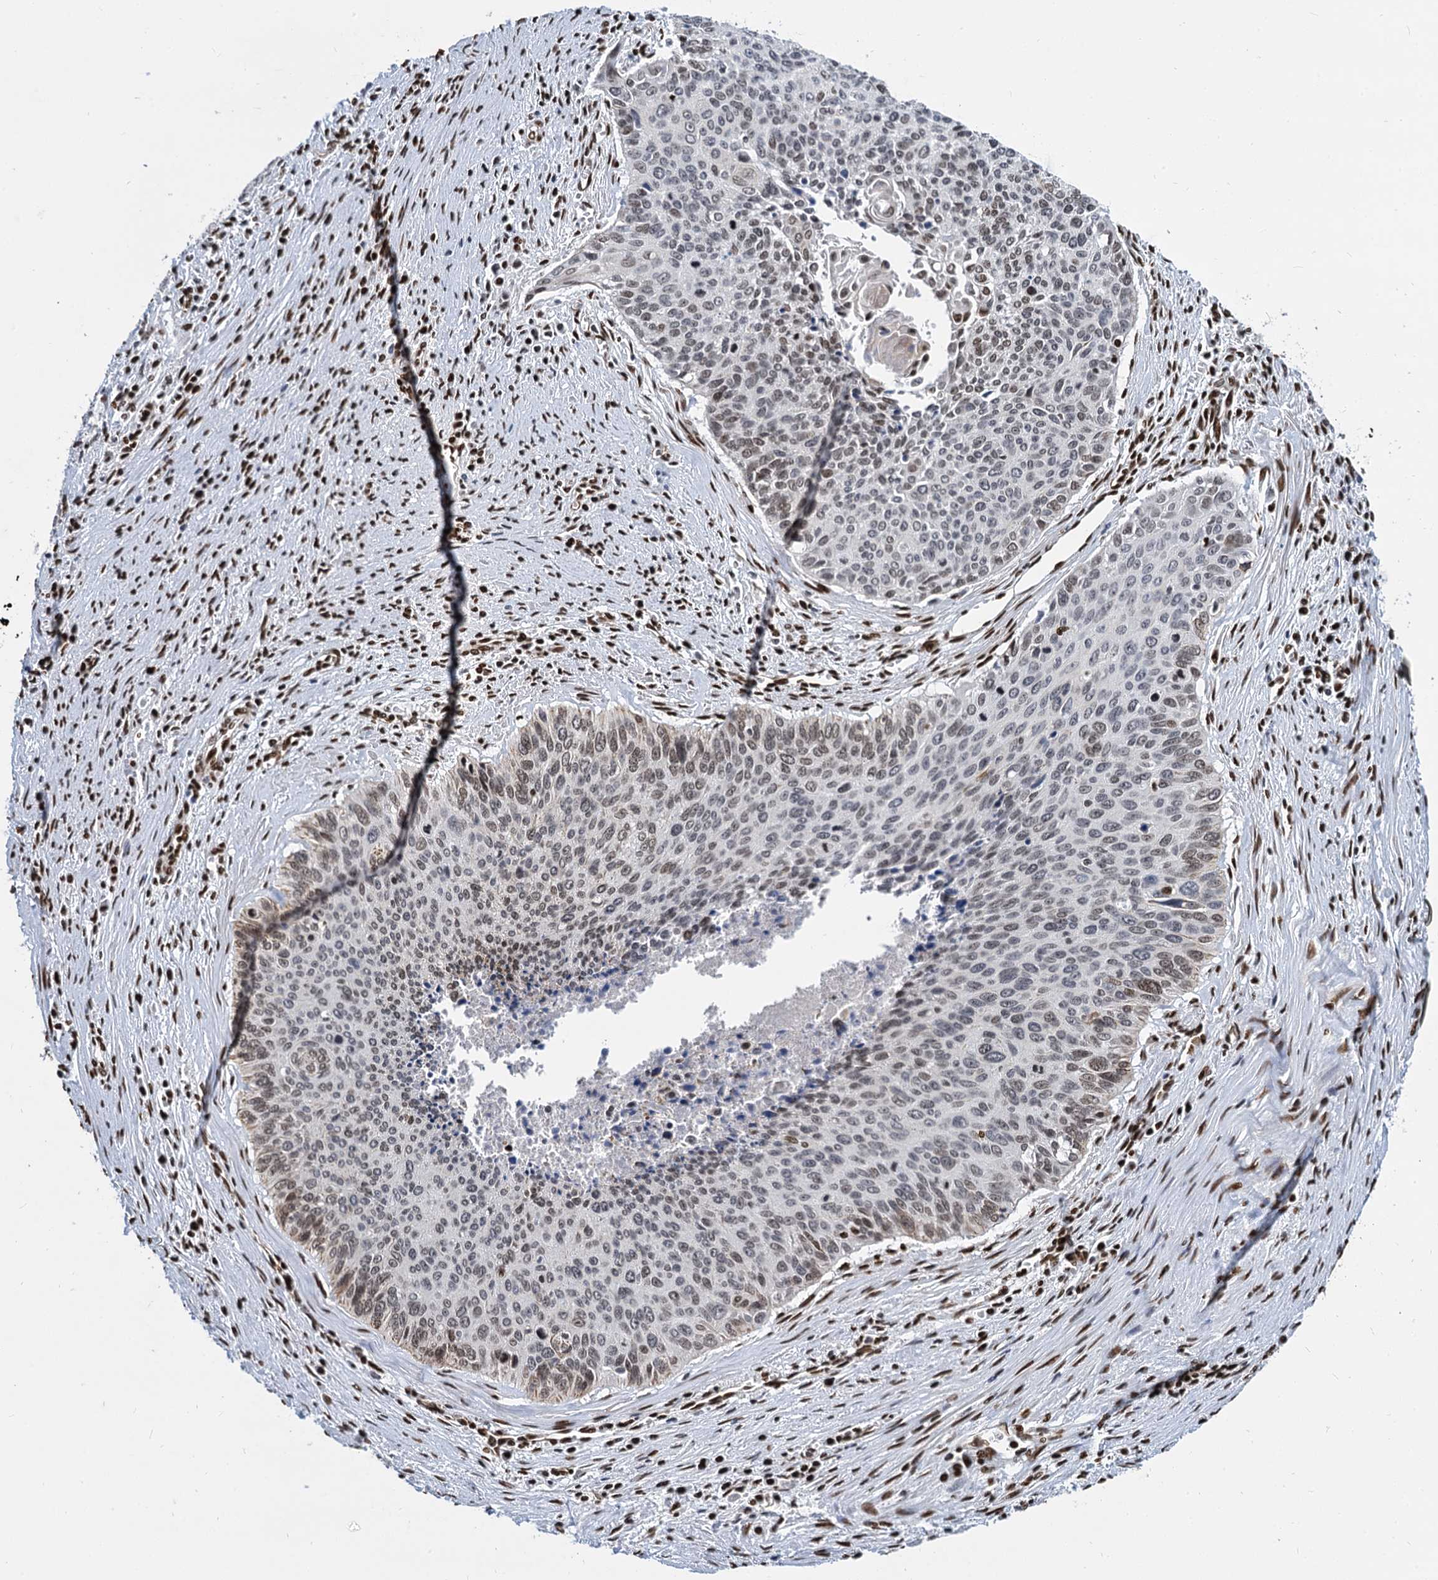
{"staining": {"intensity": "moderate", "quantity": "25%-75%", "location": "nuclear"}, "tissue": "cervical cancer", "cell_type": "Tumor cells", "image_type": "cancer", "snomed": [{"axis": "morphology", "description": "Squamous cell carcinoma, NOS"}, {"axis": "topography", "description": "Cervix"}], "caption": "This is a histology image of immunohistochemistry staining of squamous cell carcinoma (cervical), which shows moderate staining in the nuclear of tumor cells.", "gene": "MECP2", "patient": {"sex": "female", "age": 55}}